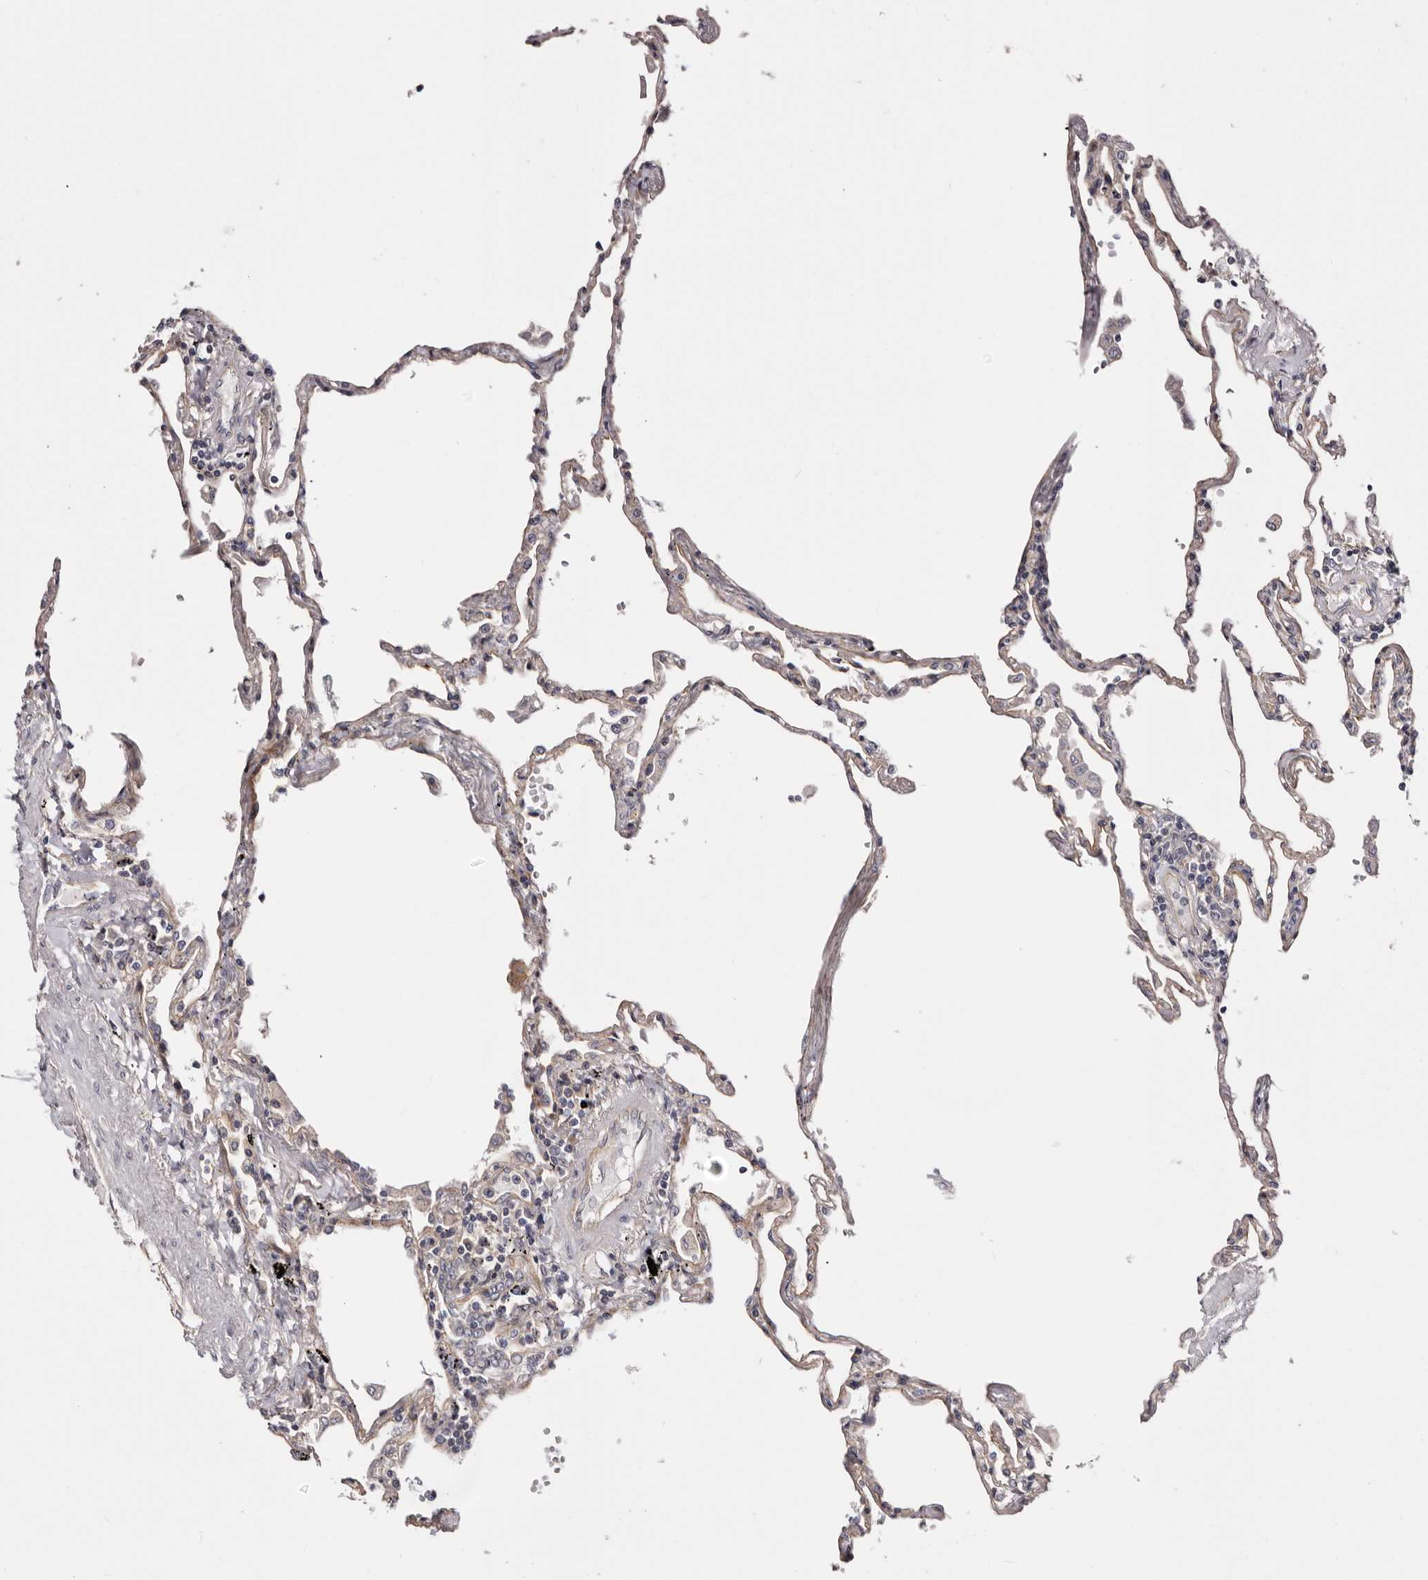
{"staining": {"intensity": "moderate", "quantity": "<25%", "location": "cytoplasmic/membranous"}, "tissue": "lung", "cell_type": "Alveolar cells", "image_type": "normal", "snomed": [{"axis": "morphology", "description": "Normal tissue, NOS"}, {"axis": "topography", "description": "Lung"}], "caption": "About <25% of alveolar cells in normal lung demonstrate moderate cytoplasmic/membranous protein staining as visualized by brown immunohistochemical staining.", "gene": "PANK4", "patient": {"sex": "female", "age": 67}}